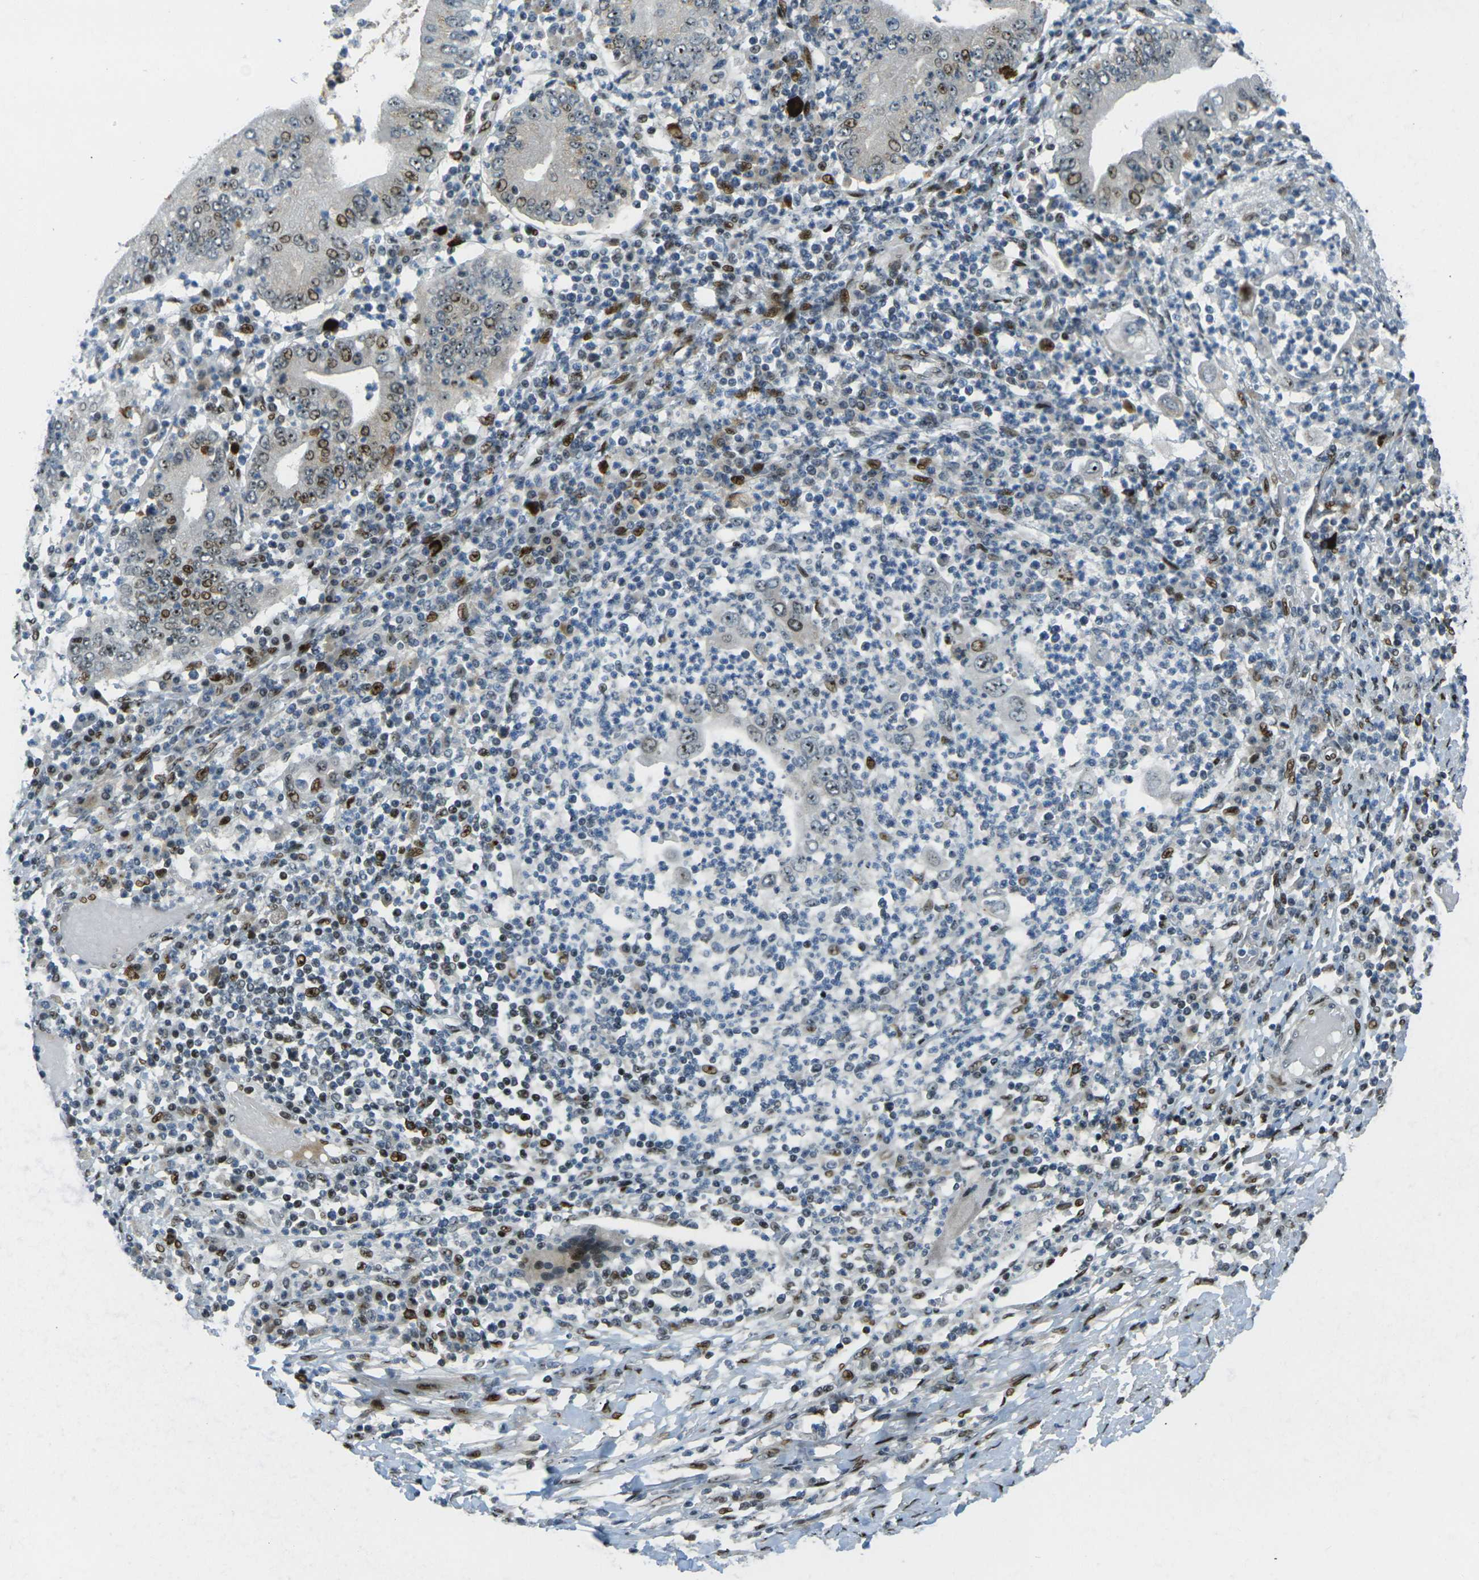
{"staining": {"intensity": "moderate", "quantity": ">75%", "location": "nuclear"}, "tissue": "stomach cancer", "cell_type": "Tumor cells", "image_type": "cancer", "snomed": [{"axis": "morphology", "description": "Normal tissue, NOS"}, {"axis": "morphology", "description": "Adenocarcinoma, NOS"}, {"axis": "topography", "description": "Esophagus"}, {"axis": "topography", "description": "Stomach, upper"}, {"axis": "topography", "description": "Peripheral nerve tissue"}], "caption": "This image reveals immunohistochemistry staining of human stomach cancer, with medium moderate nuclear expression in approximately >75% of tumor cells.", "gene": "UBE2C", "patient": {"sex": "male", "age": 62}}